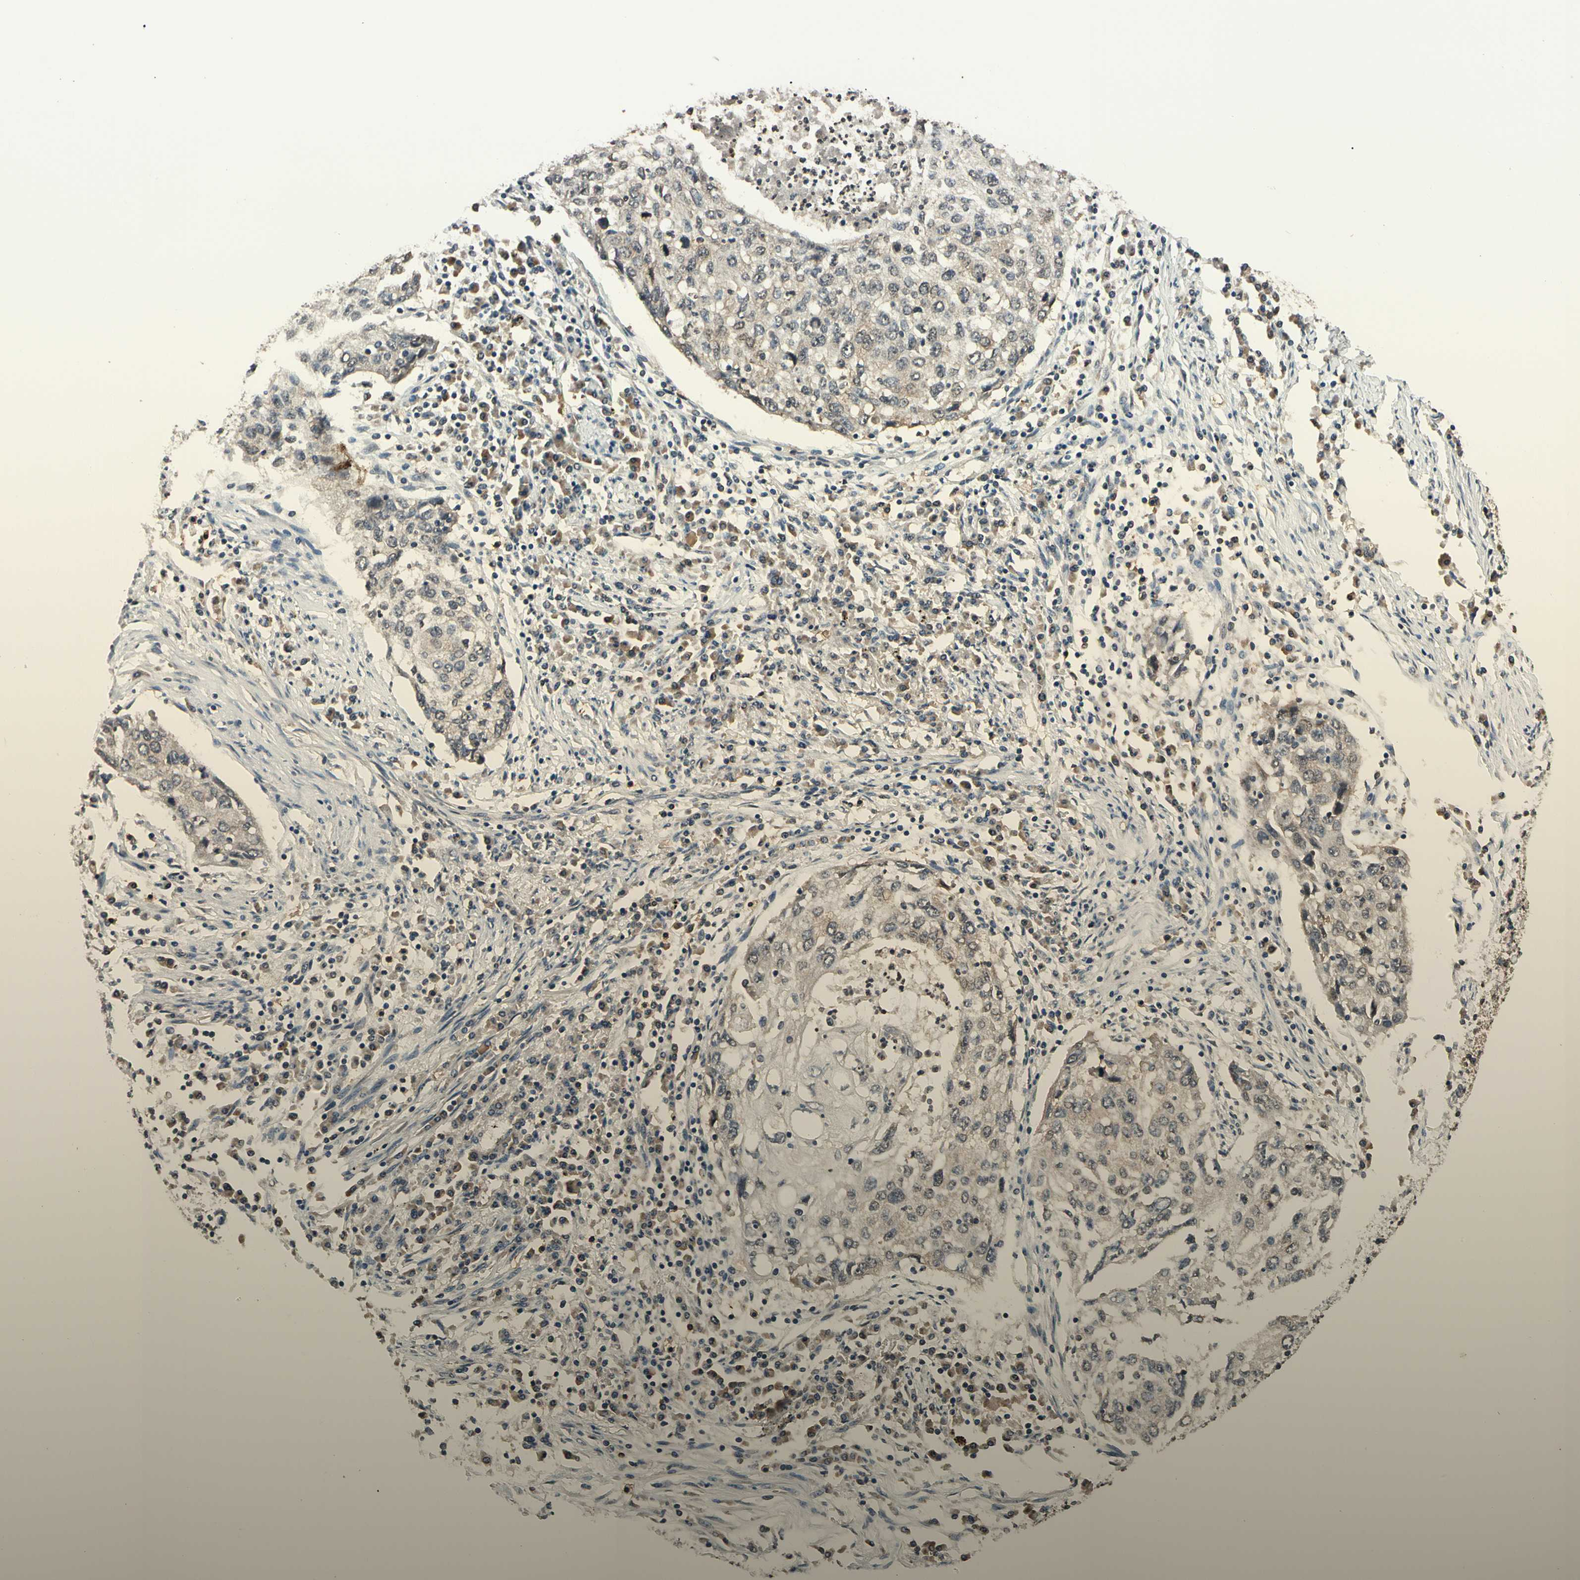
{"staining": {"intensity": "weak", "quantity": ">75%", "location": "cytoplasmic/membranous"}, "tissue": "lung cancer", "cell_type": "Tumor cells", "image_type": "cancer", "snomed": [{"axis": "morphology", "description": "Squamous cell carcinoma, NOS"}, {"axis": "topography", "description": "Lung"}], "caption": "Squamous cell carcinoma (lung) stained with a brown dye exhibits weak cytoplasmic/membranous positive positivity in about >75% of tumor cells.", "gene": "GCLC", "patient": {"sex": "female", "age": 63}}